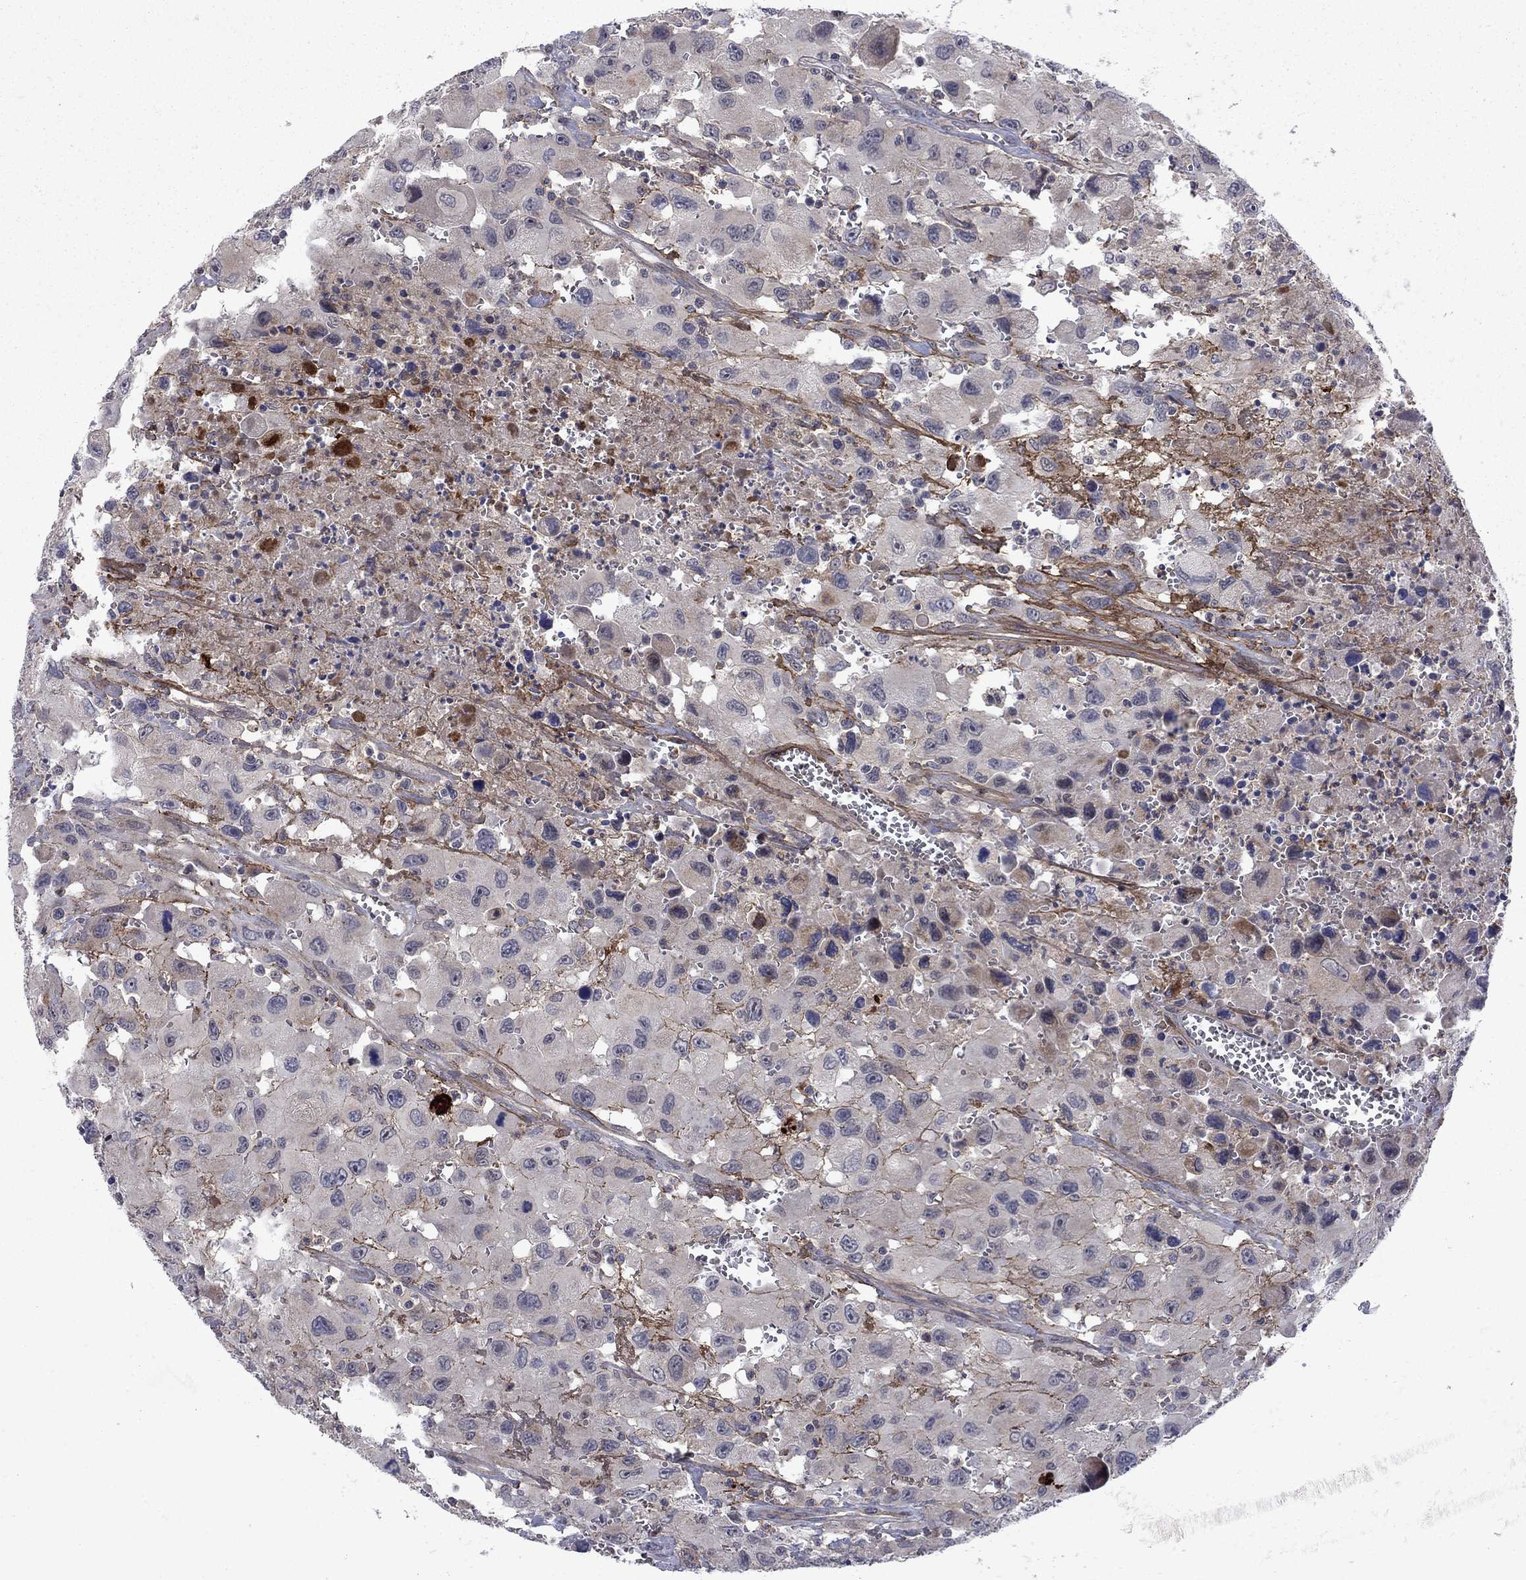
{"staining": {"intensity": "negative", "quantity": "none", "location": "none"}, "tissue": "head and neck cancer", "cell_type": "Tumor cells", "image_type": "cancer", "snomed": [{"axis": "morphology", "description": "Squamous cell carcinoma, NOS"}, {"axis": "morphology", "description": "Squamous cell carcinoma, metastatic, NOS"}, {"axis": "topography", "description": "Oral tissue"}, {"axis": "topography", "description": "Head-Neck"}], "caption": "An image of human head and neck cancer is negative for staining in tumor cells.", "gene": "DOP1B", "patient": {"sex": "female", "age": 85}}